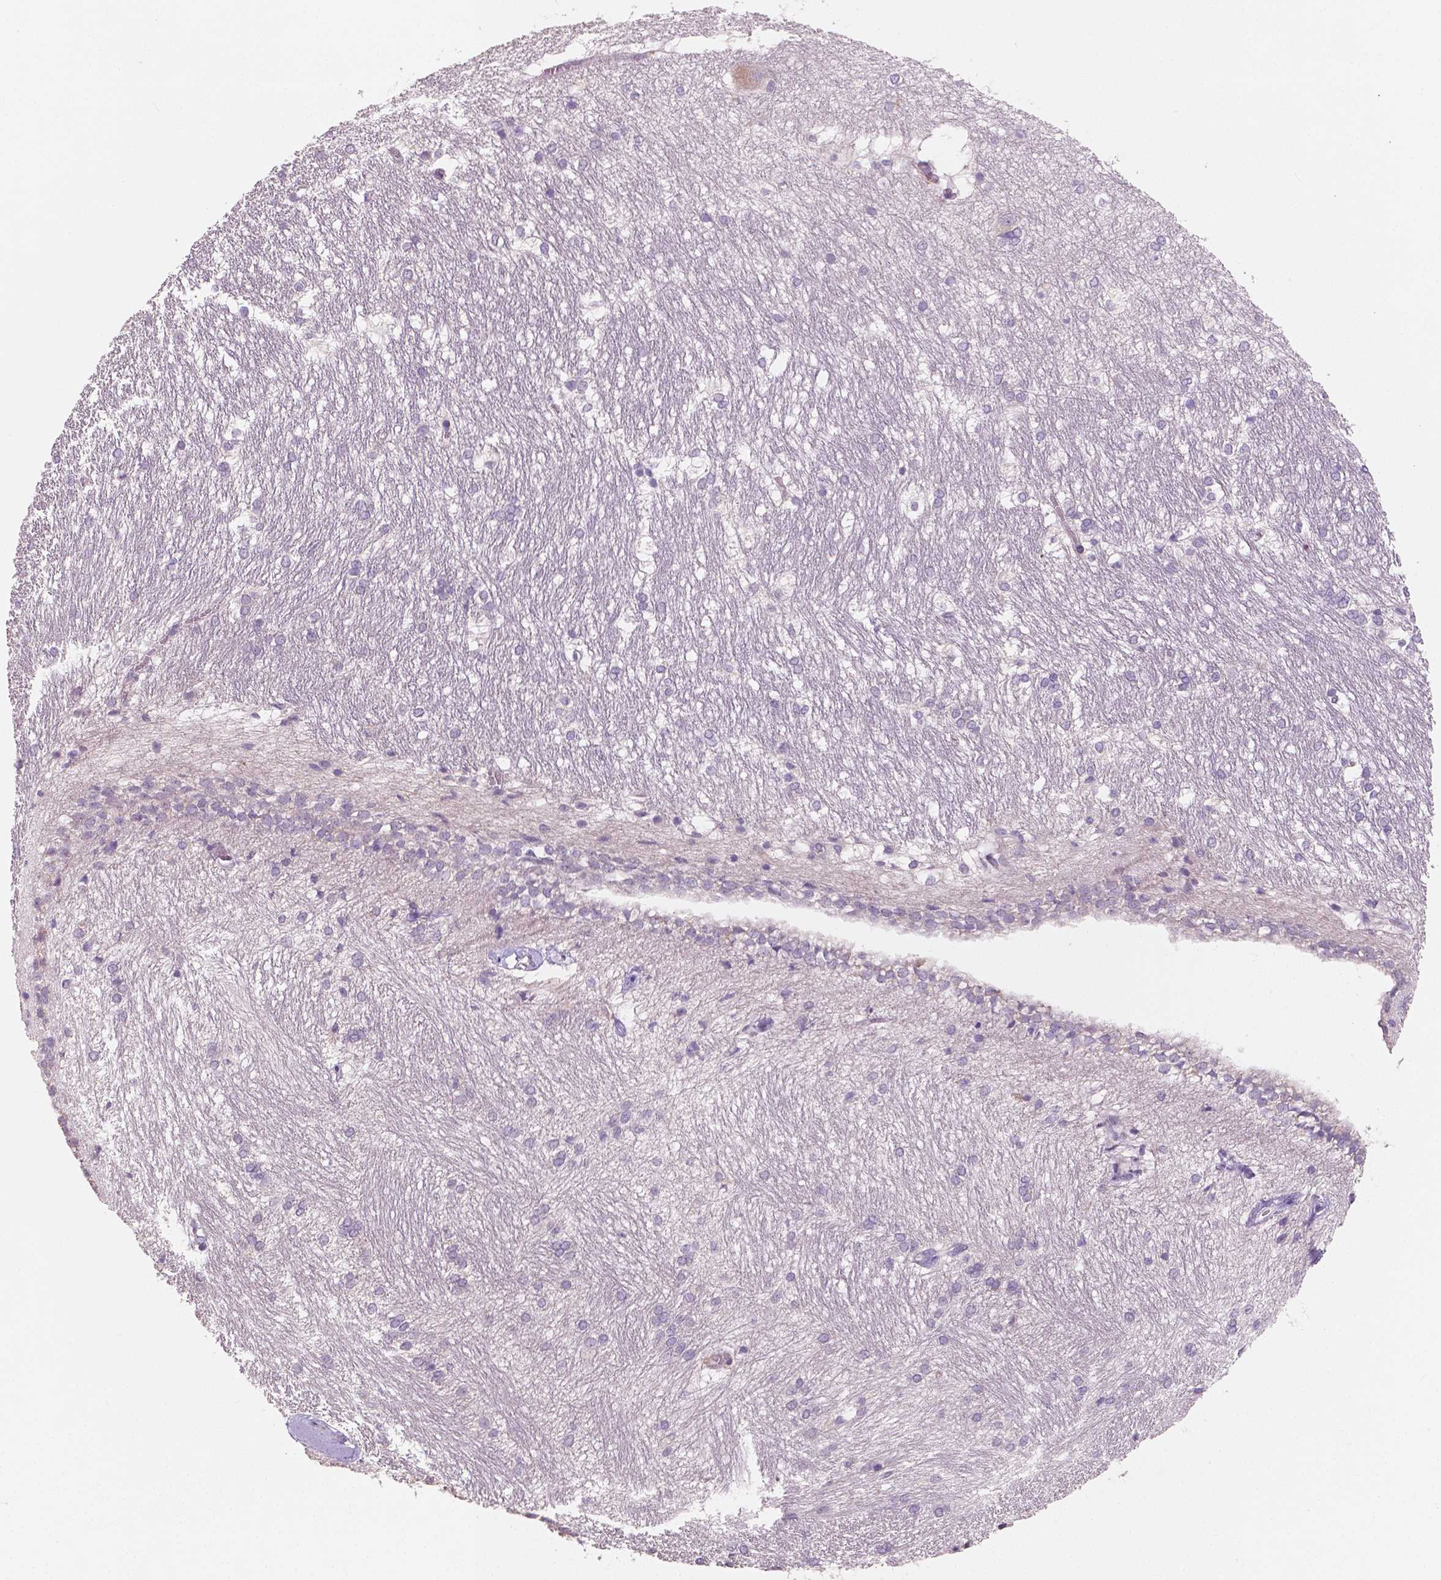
{"staining": {"intensity": "negative", "quantity": "none", "location": "none"}, "tissue": "hippocampus", "cell_type": "Glial cells", "image_type": "normal", "snomed": [{"axis": "morphology", "description": "Normal tissue, NOS"}, {"axis": "topography", "description": "Cerebral cortex"}, {"axis": "topography", "description": "Hippocampus"}], "caption": "This photomicrograph is of unremarkable hippocampus stained with immunohistochemistry to label a protein in brown with the nuclei are counter-stained blue. There is no positivity in glial cells. (DAB (3,3'-diaminobenzidine) immunohistochemistry, high magnification).", "gene": "LSM14B", "patient": {"sex": "female", "age": 19}}